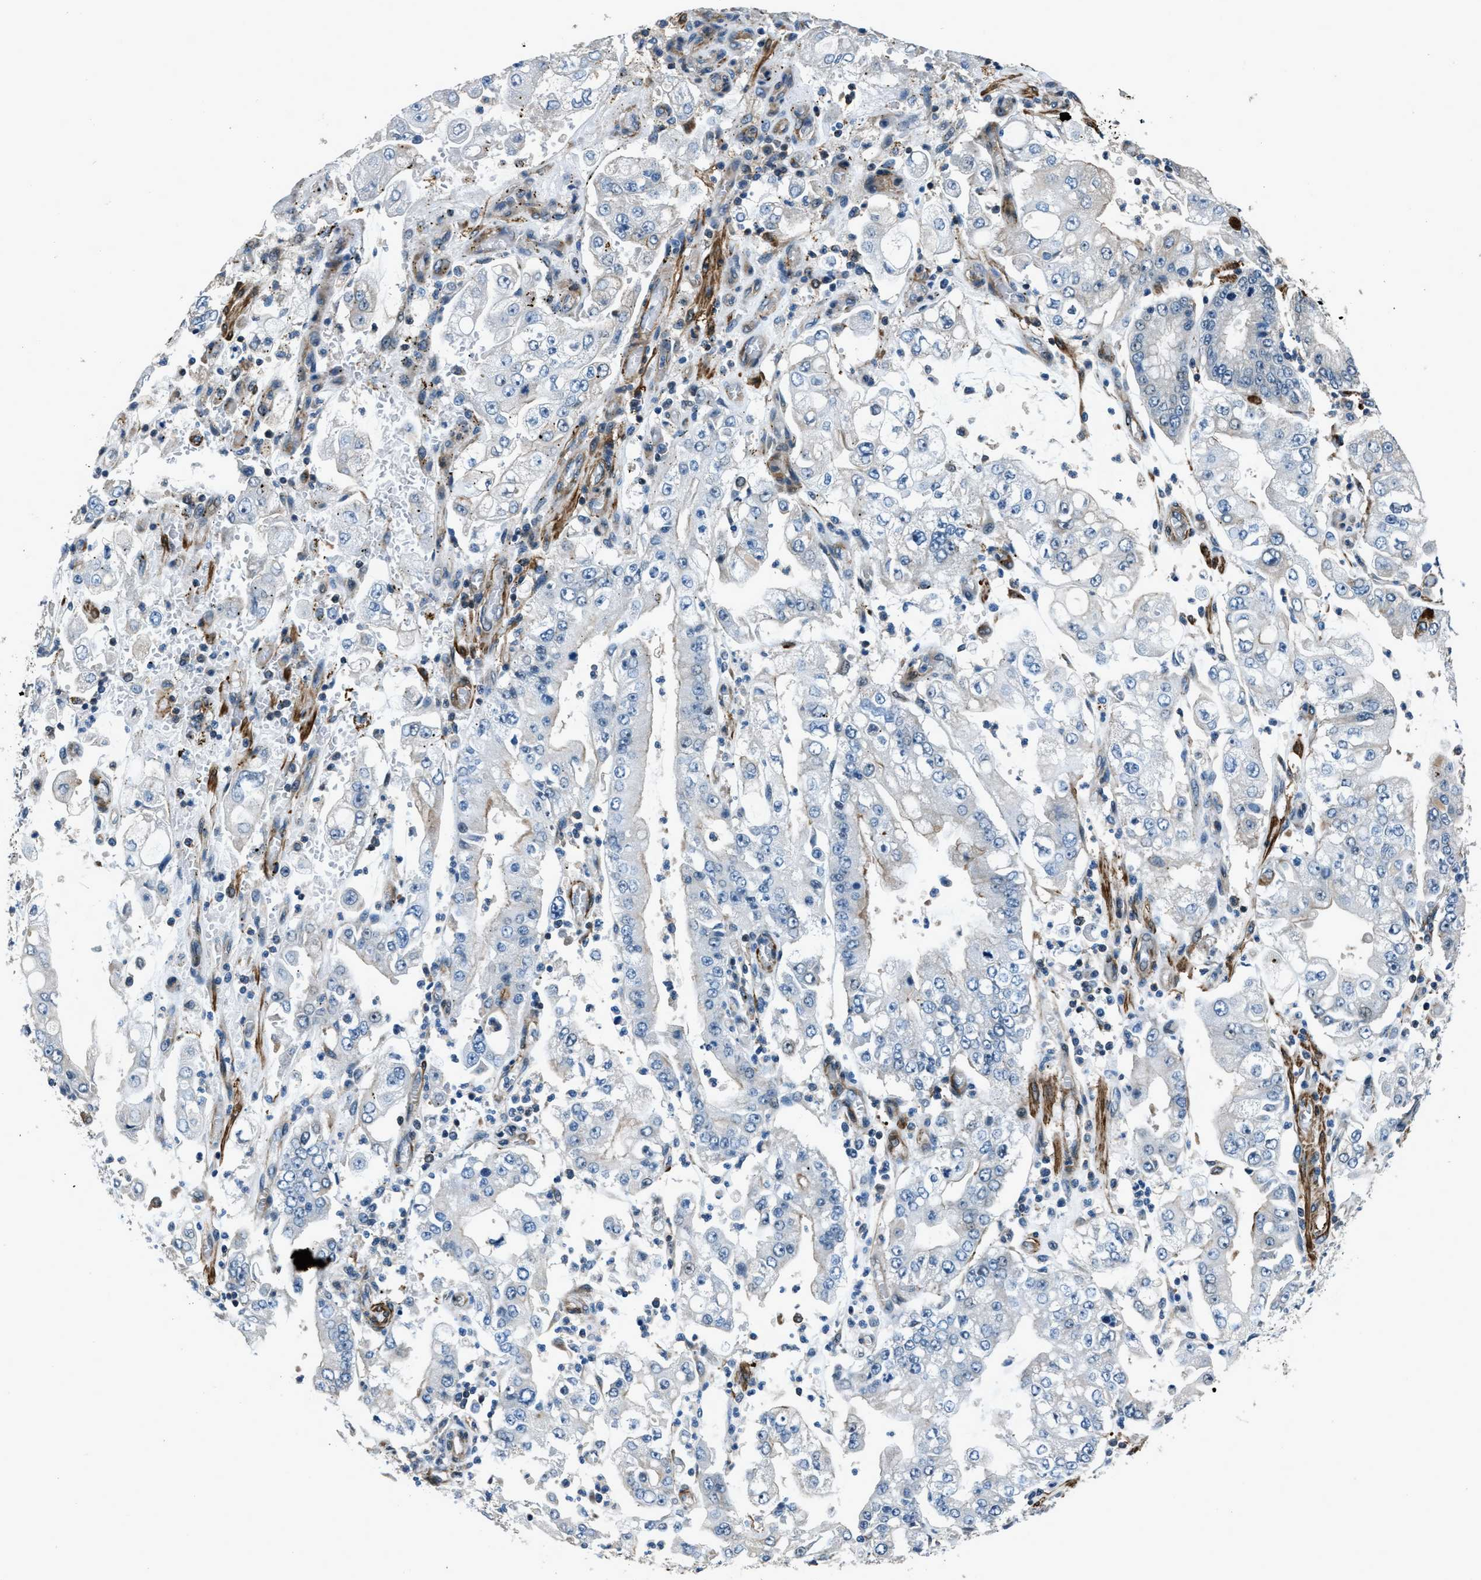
{"staining": {"intensity": "negative", "quantity": "none", "location": "none"}, "tissue": "stomach cancer", "cell_type": "Tumor cells", "image_type": "cancer", "snomed": [{"axis": "morphology", "description": "Adenocarcinoma, NOS"}, {"axis": "topography", "description": "Stomach"}], "caption": "This is an immunohistochemistry (IHC) micrograph of human adenocarcinoma (stomach). There is no staining in tumor cells.", "gene": "NUDCD3", "patient": {"sex": "male", "age": 76}}